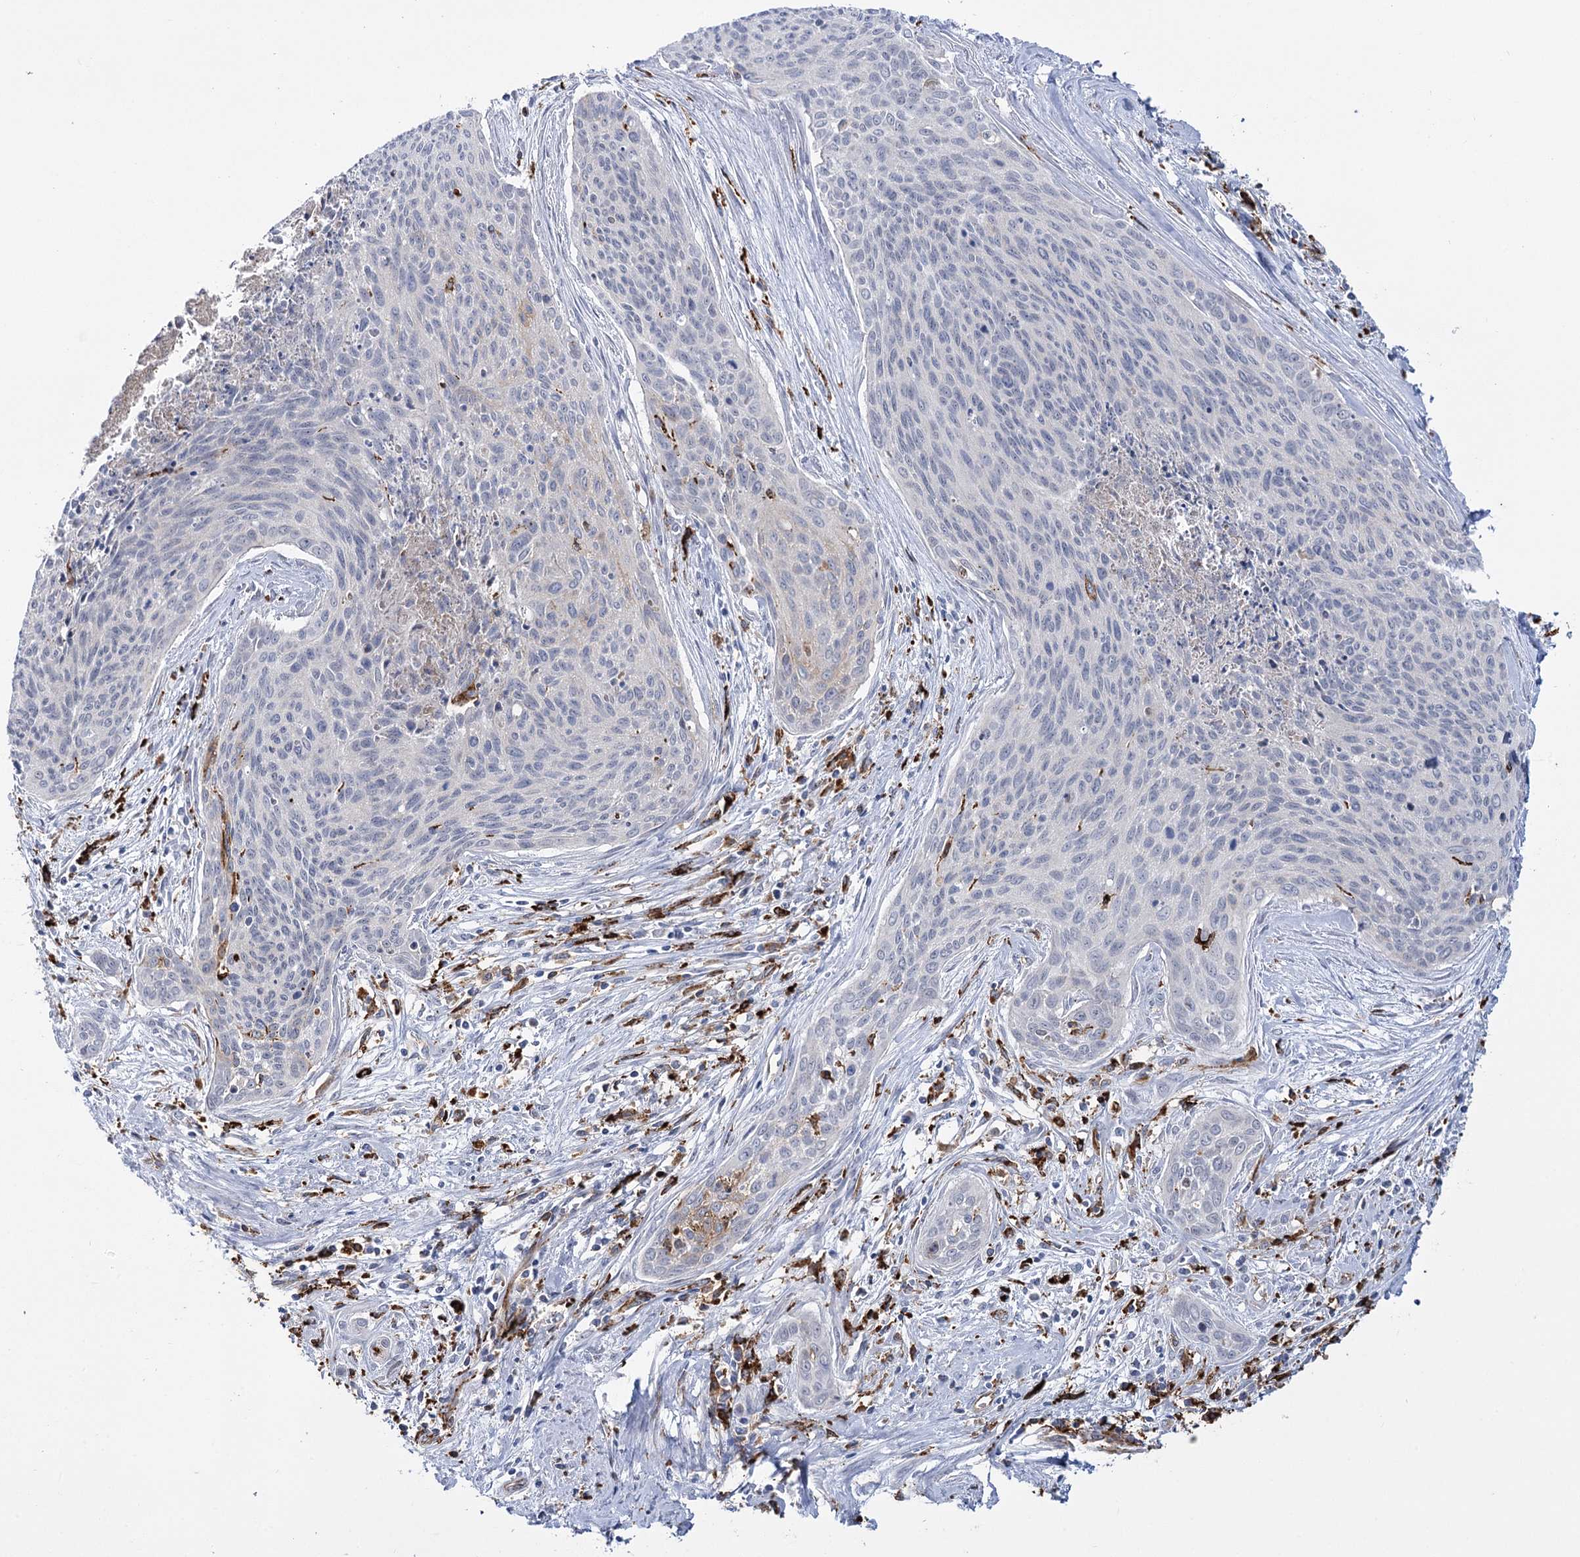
{"staining": {"intensity": "negative", "quantity": "none", "location": "none"}, "tissue": "cervical cancer", "cell_type": "Tumor cells", "image_type": "cancer", "snomed": [{"axis": "morphology", "description": "Squamous cell carcinoma, NOS"}, {"axis": "topography", "description": "Cervix"}], "caption": "The image exhibits no significant staining in tumor cells of cervical squamous cell carcinoma.", "gene": "PIWIL4", "patient": {"sex": "female", "age": 55}}